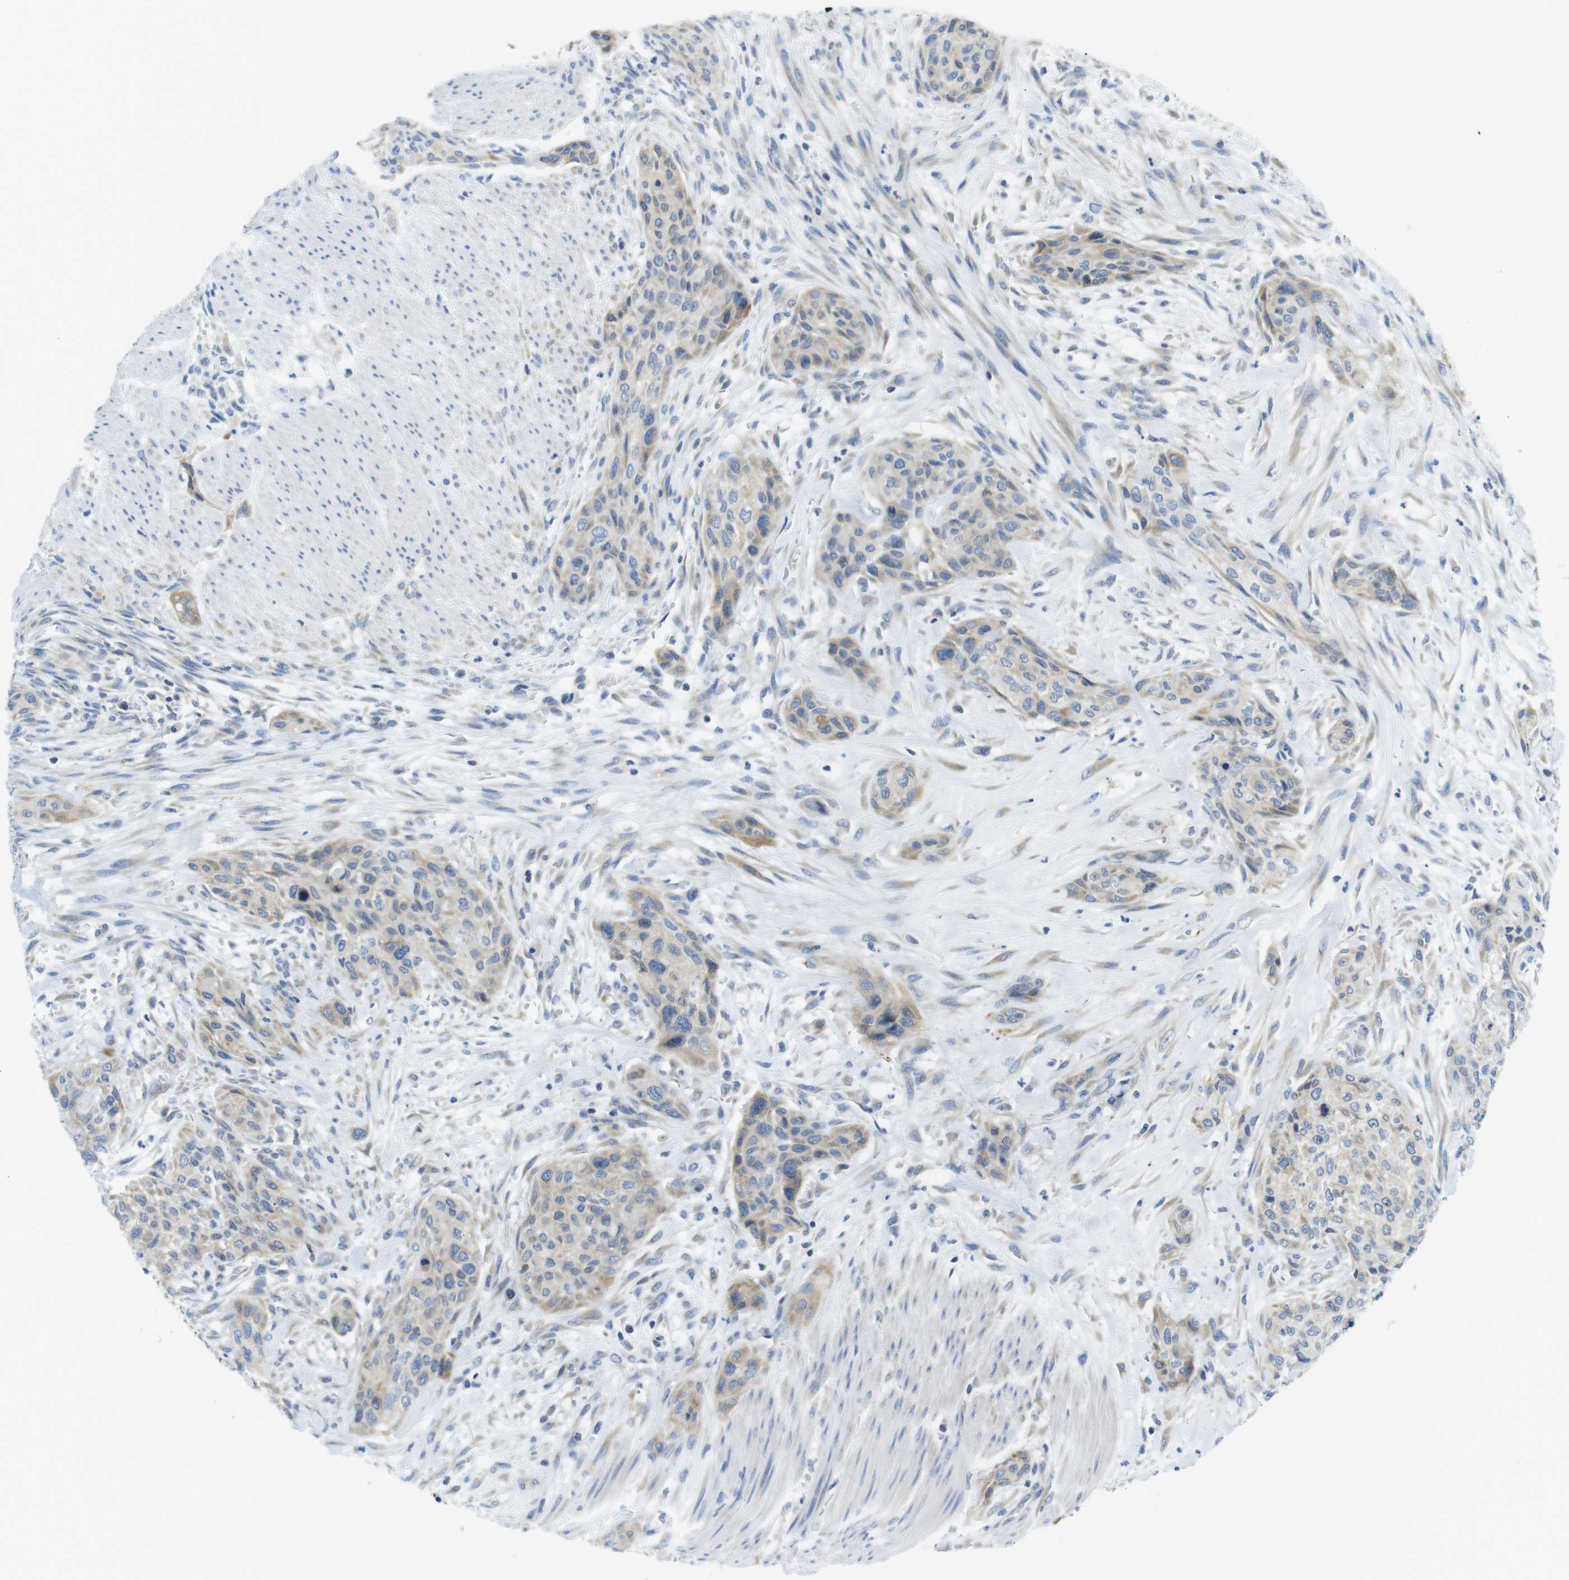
{"staining": {"intensity": "weak", "quantity": ">75%", "location": "cytoplasmic/membranous"}, "tissue": "urothelial cancer", "cell_type": "Tumor cells", "image_type": "cancer", "snomed": [{"axis": "morphology", "description": "Urothelial carcinoma, High grade"}, {"axis": "topography", "description": "Urinary bladder"}], "caption": "High-grade urothelial carcinoma stained with a protein marker shows weak staining in tumor cells.", "gene": "CLPTM1L", "patient": {"sex": "male", "age": 35}}